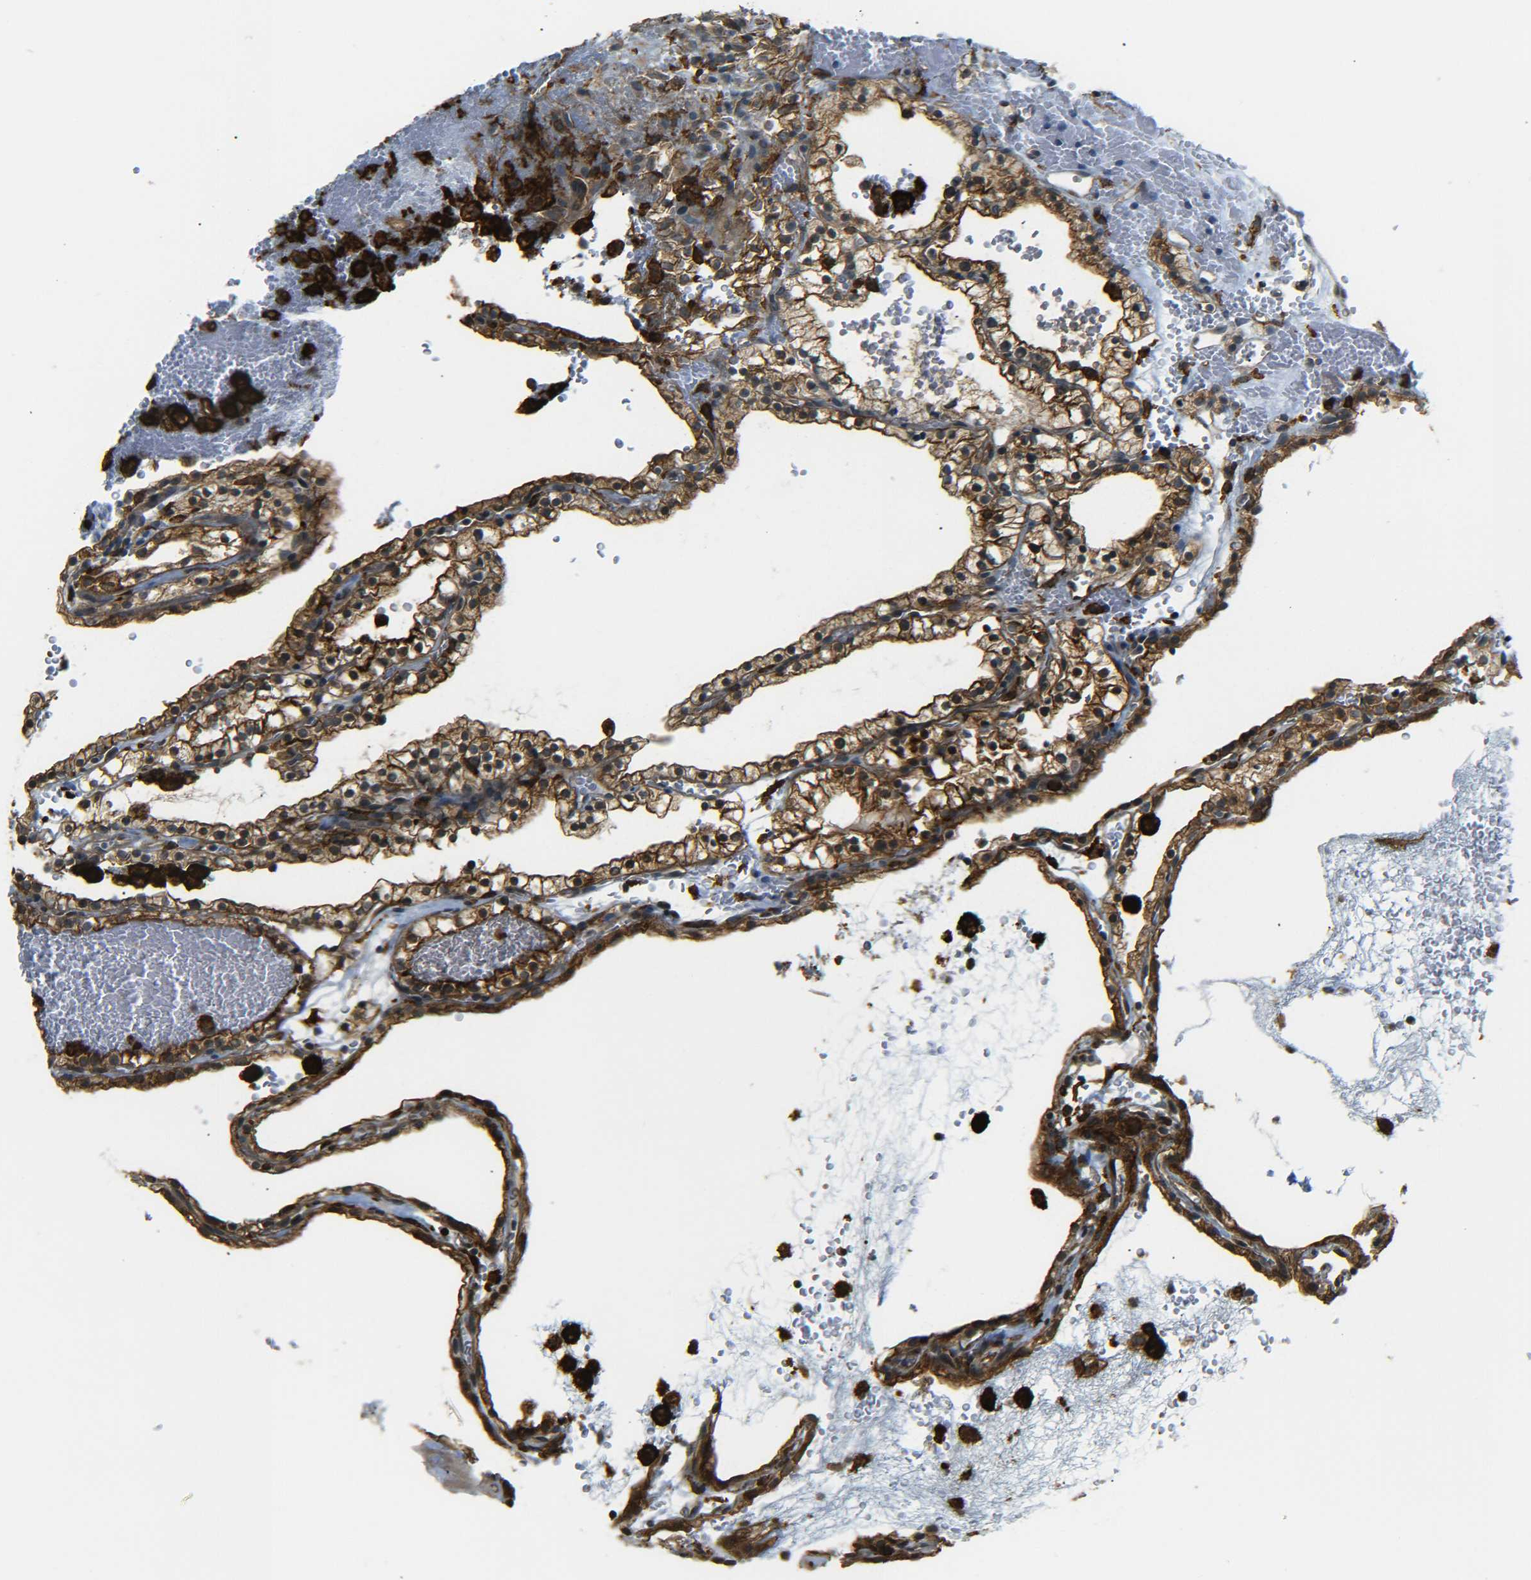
{"staining": {"intensity": "strong", "quantity": ">75%", "location": "cytoplasmic/membranous"}, "tissue": "renal cancer", "cell_type": "Tumor cells", "image_type": "cancer", "snomed": [{"axis": "morphology", "description": "Adenocarcinoma, NOS"}, {"axis": "topography", "description": "Kidney"}], "caption": "Adenocarcinoma (renal) stained for a protein (brown) exhibits strong cytoplasmic/membranous positive staining in approximately >75% of tumor cells.", "gene": "DAB2", "patient": {"sex": "female", "age": 41}}